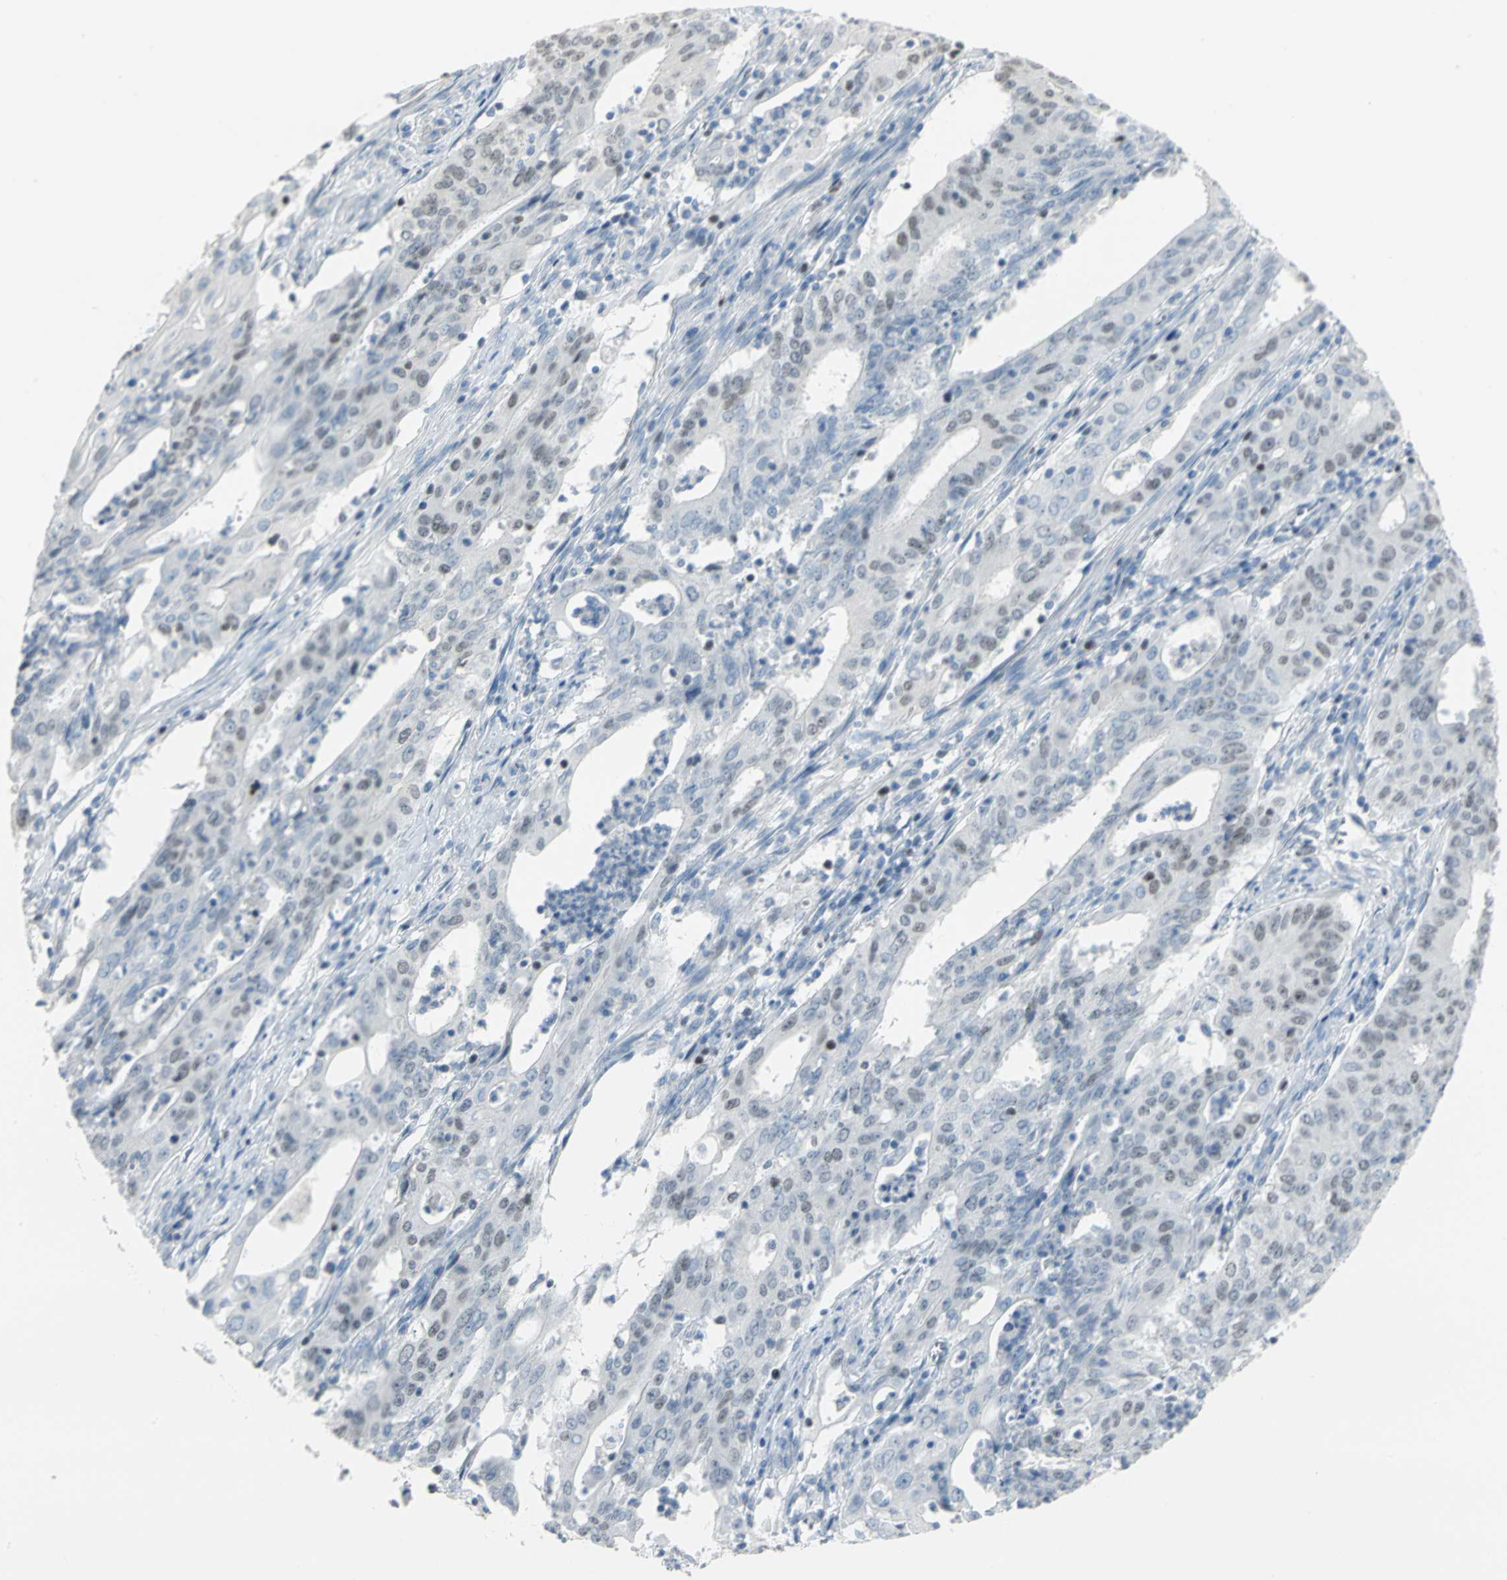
{"staining": {"intensity": "moderate", "quantity": "25%-75%", "location": "nuclear"}, "tissue": "cervical cancer", "cell_type": "Tumor cells", "image_type": "cancer", "snomed": [{"axis": "morphology", "description": "Adenocarcinoma, NOS"}, {"axis": "topography", "description": "Cervix"}], "caption": "This micrograph demonstrates cervical adenocarcinoma stained with IHC to label a protein in brown. The nuclear of tumor cells show moderate positivity for the protein. Nuclei are counter-stained blue.", "gene": "MCM3", "patient": {"sex": "female", "age": 44}}